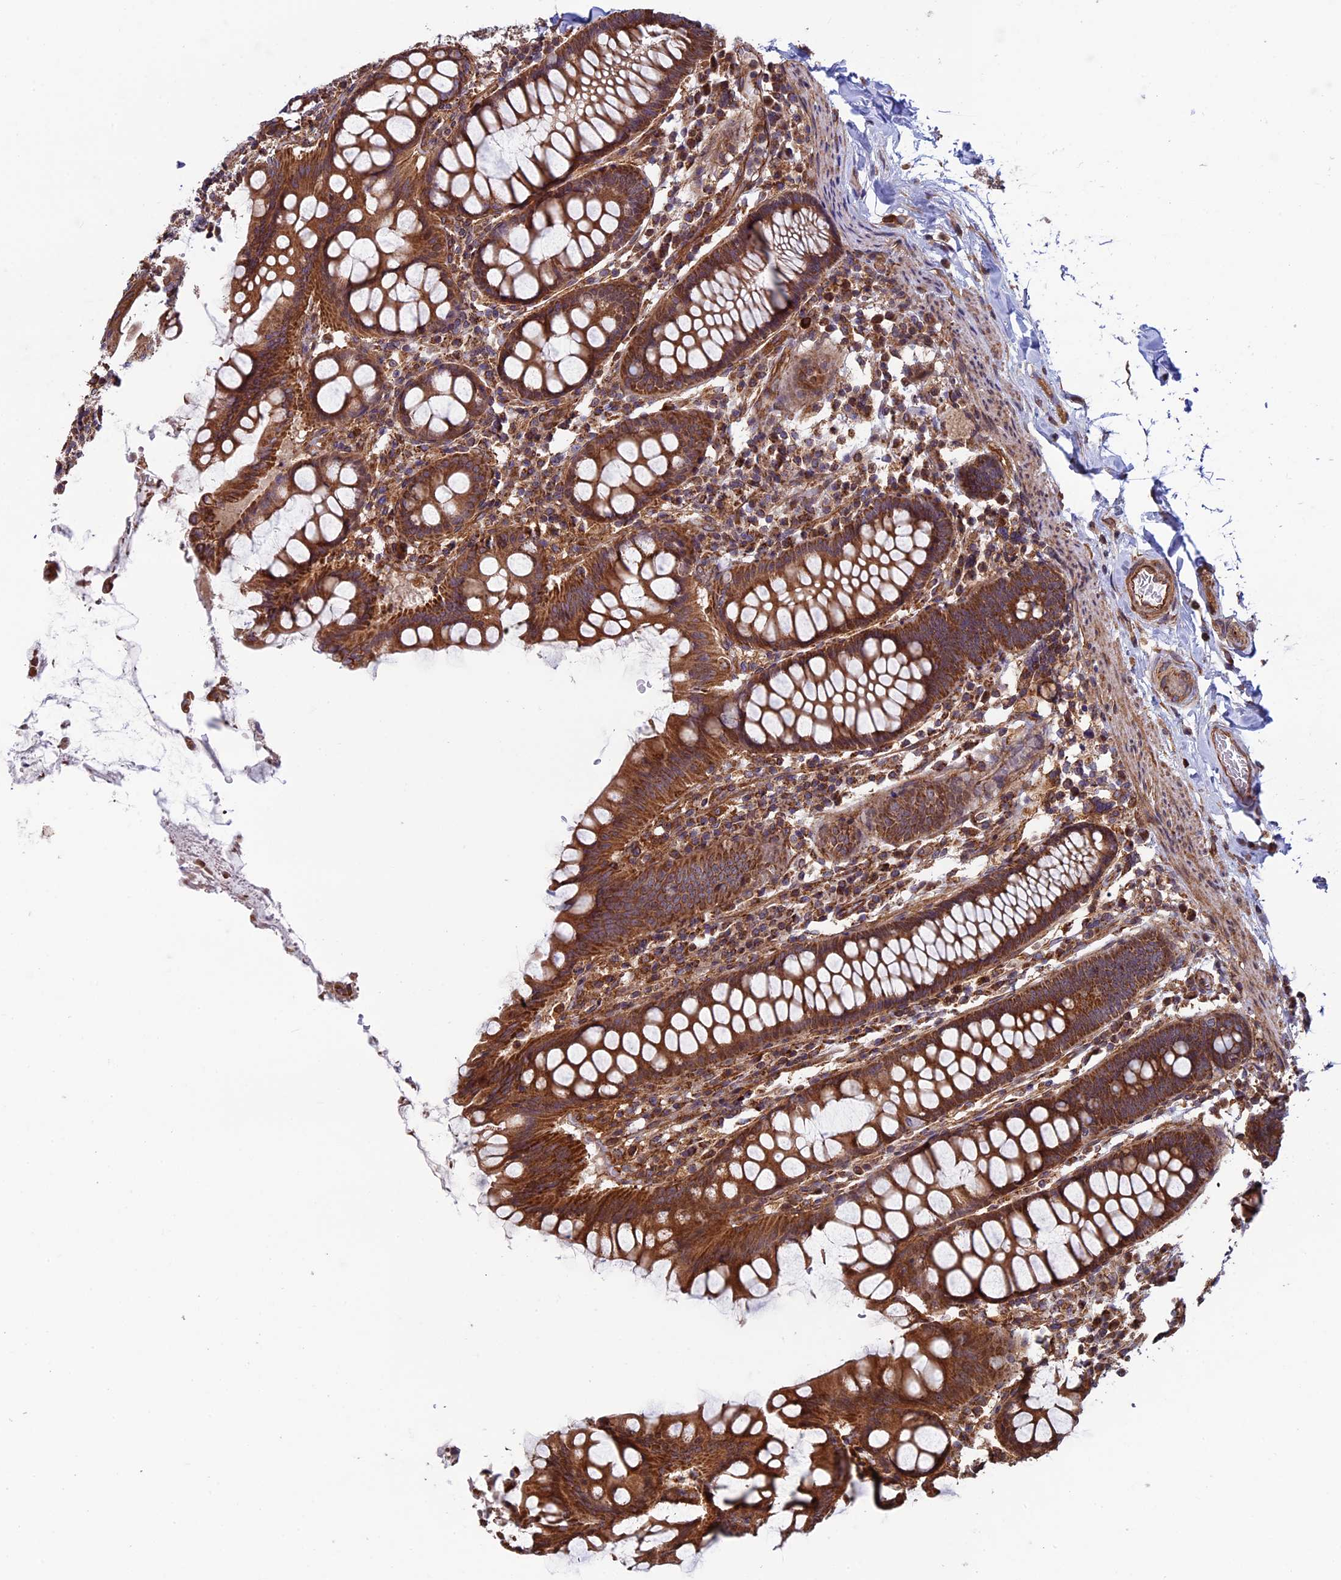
{"staining": {"intensity": "strong", "quantity": ">75%", "location": "cytoplasmic/membranous"}, "tissue": "colon", "cell_type": "Endothelial cells", "image_type": "normal", "snomed": [{"axis": "morphology", "description": "Normal tissue, NOS"}, {"axis": "topography", "description": "Colon"}], "caption": "A brown stain highlights strong cytoplasmic/membranous positivity of a protein in endothelial cells of benign human colon. (DAB (3,3'-diaminobenzidine) IHC with brightfield microscopy, high magnification).", "gene": "CCDC8", "patient": {"sex": "female", "age": 79}}